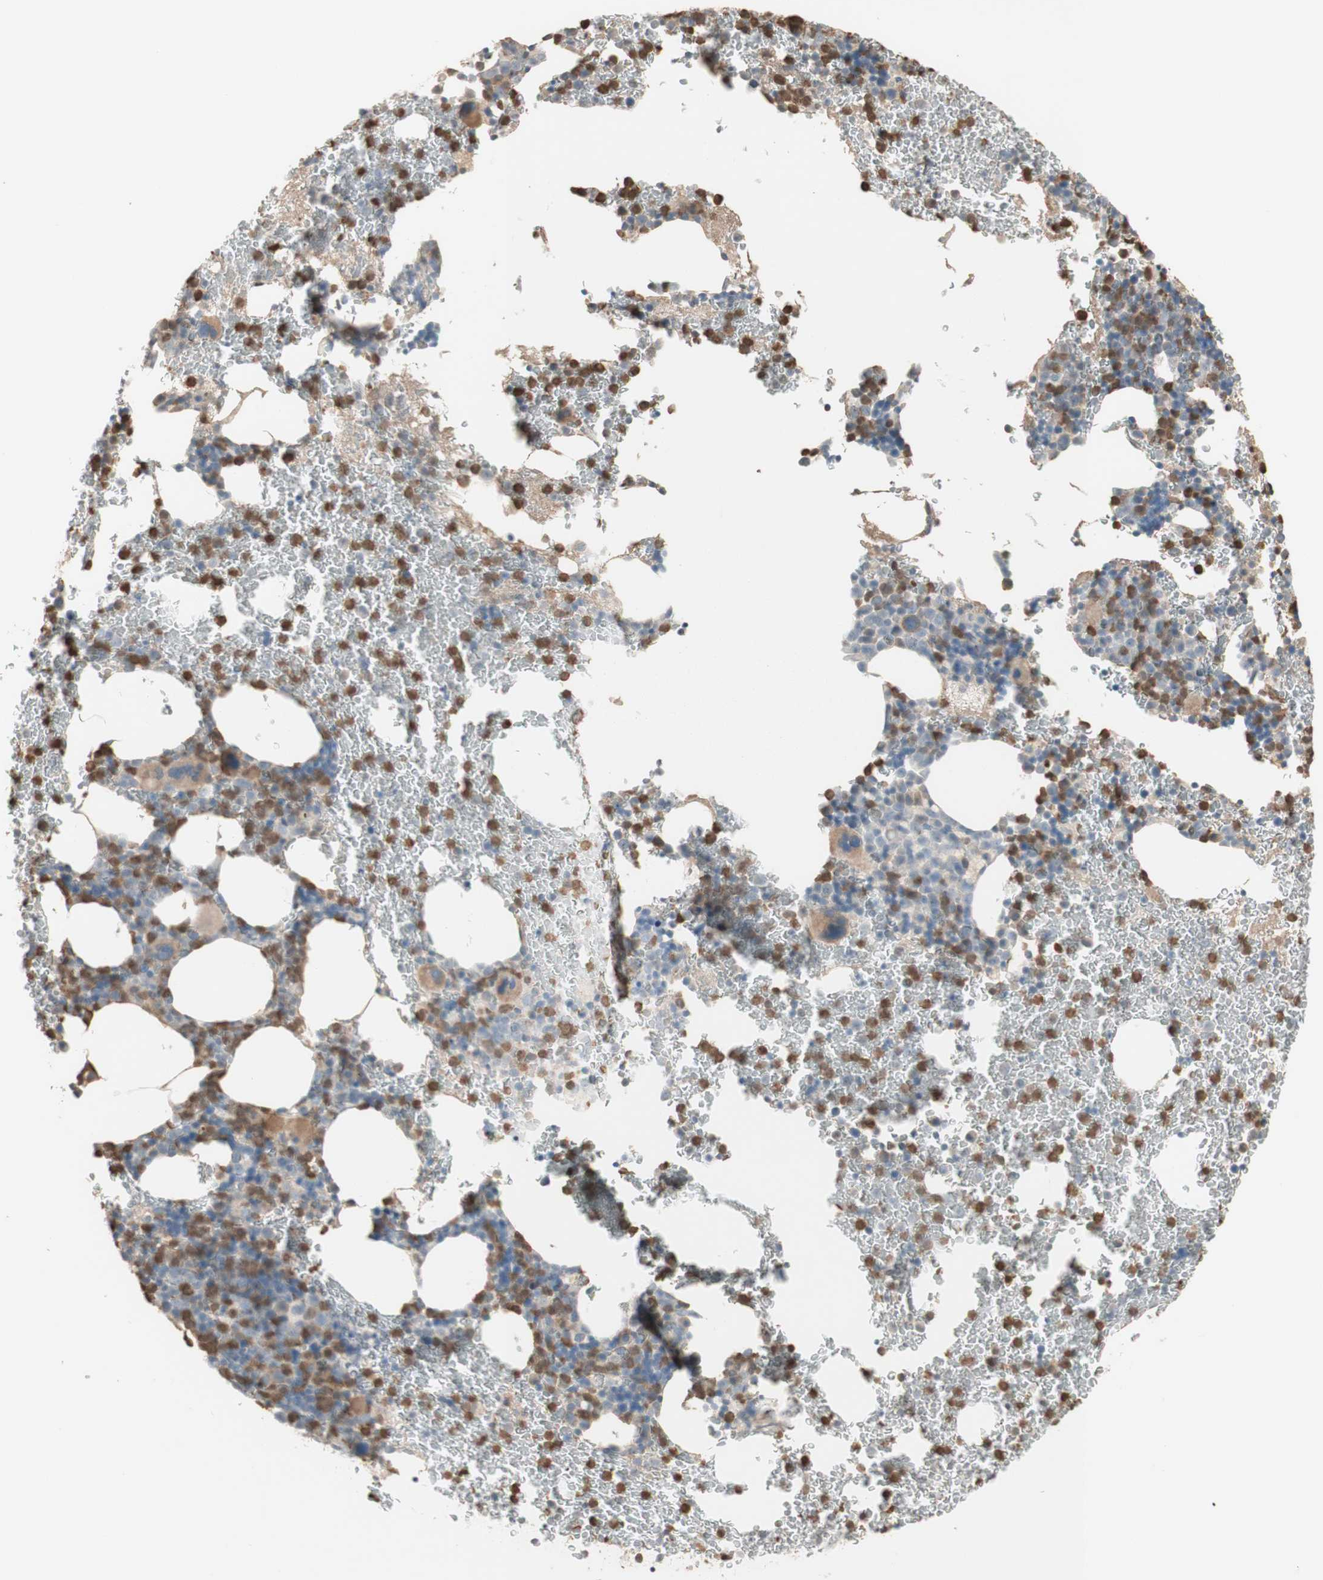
{"staining": {"intensity": "moderate", "quantity": ">75%", "location": "cytoplasmic/membranous,nuclear"}, "tissue": "bone marrow", "cell_type": "Hematopoietic cells", "image_type": "normal", "snomed": [{"axis": "morphology", "description": "Normal tissue, NOS"}, {"axis": "morphology", "description": "Inflammation, NOS"}, {"axis": "topography", "description": "Bone marrow"}], "caption": "Immunohistochemistry (IHC) image of benign bone marrow stained for a protein (brown), which displays medium levels of moderate cytoplasmic/membranous,nuclear positivity in about >75% of hematopoietic cells.", "gene": "NID1", "patient": {"sex": "male", "age": 72}}